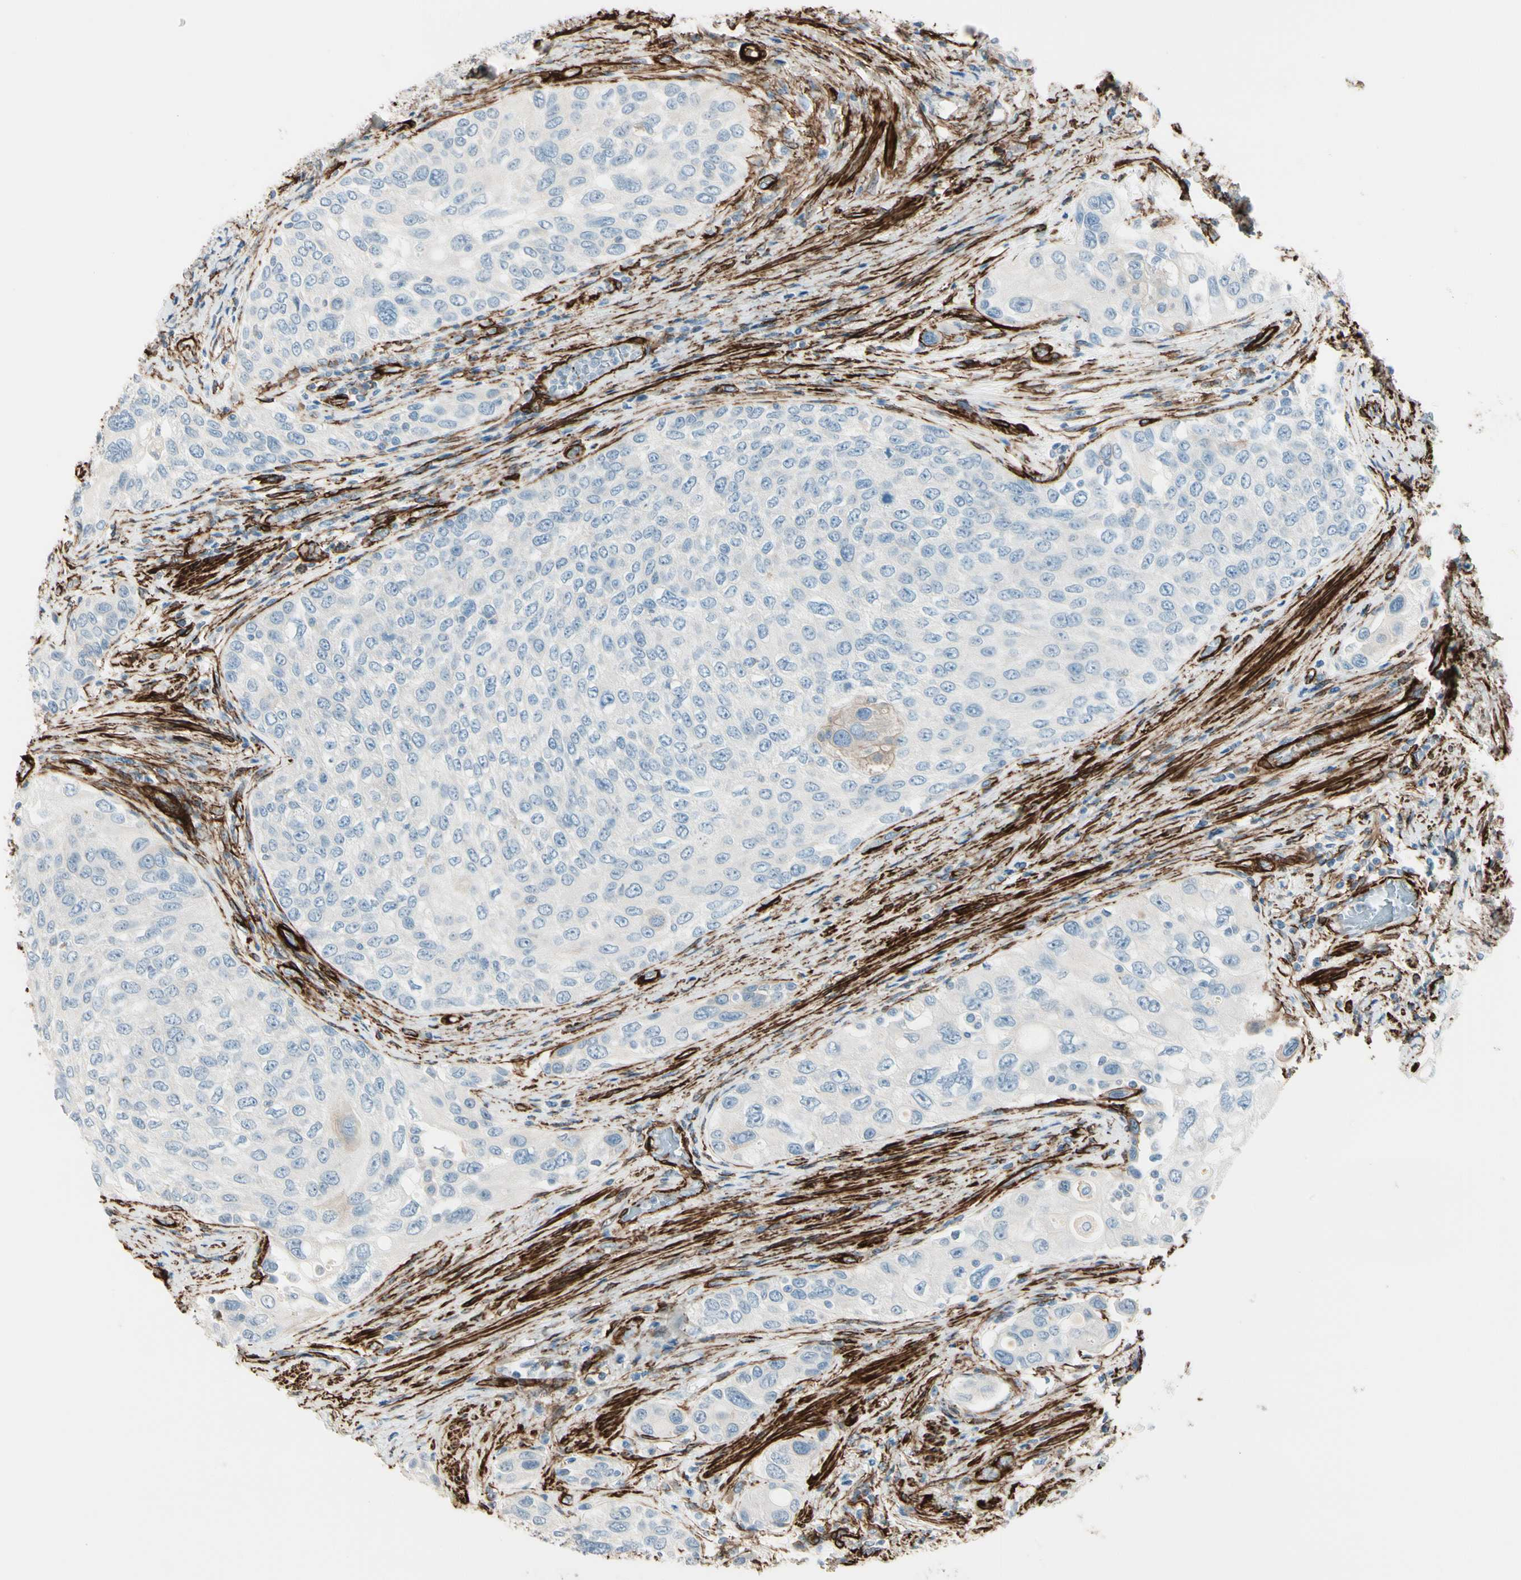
{"staining": {"intensity": "negative", "quantity": "none", "location": "none"}, "tissue": "urothelial cancer", "cell_type": "Tumor cells", "image_type": "cancer", "snomed": [{"axis": "morphology", "description": "Urothelial carcinoma, High grade"}, {"axis": "topography", "description": "Urinary bladder"}], "caption": "High magnification brightfield microscopy of urothelial cancer stained with DAB (brown) and counterstained with hematoxylin (blue): tumor cells show no significant staining.", "gene": "CALD1", "patient": {"sex": "female", "age": 56}}